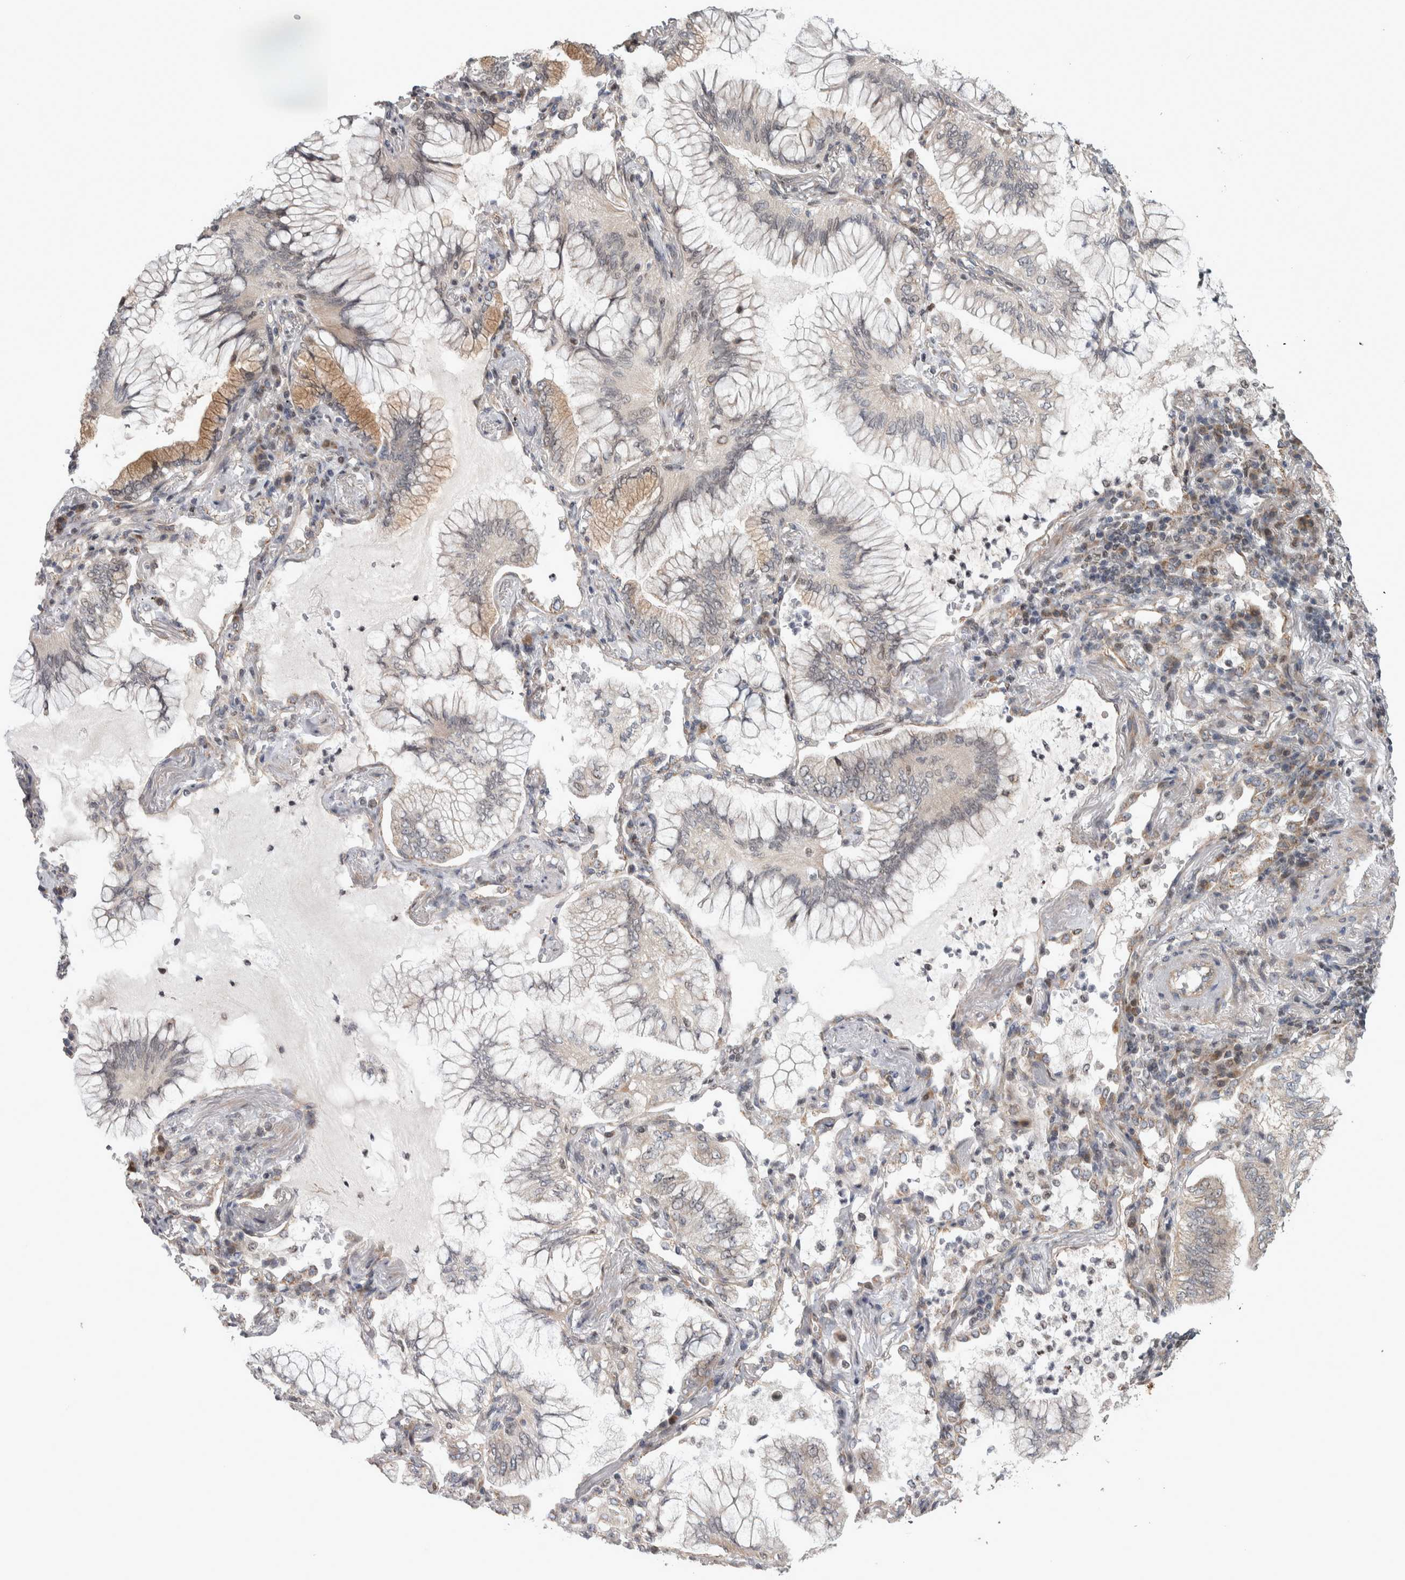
{"staining": {"intensity": "weak", "quantity": "25%-75%", "location": "cytoplasmic/membranous"}, "tissue": "lung cancer", "cell_type": "Tumor cells", "image_type": "cancer", "snomed": [{"axis": "morphology", "description": "Adenocarcinoma, NOS"}, {"axis": "topography", "description": "Lung"}], "caption": "The micrograph displays staining of lung cancer, revealing weak cytoplasmic/membranous protein staining (brown color) within tumor cells. The protein is stained brown, and the nuclei are stained in blue (DAB IHC with brightfield microscopy, high magnification).", "gene": "CWC27", "patient": {"sex": "female", "age": 70}}